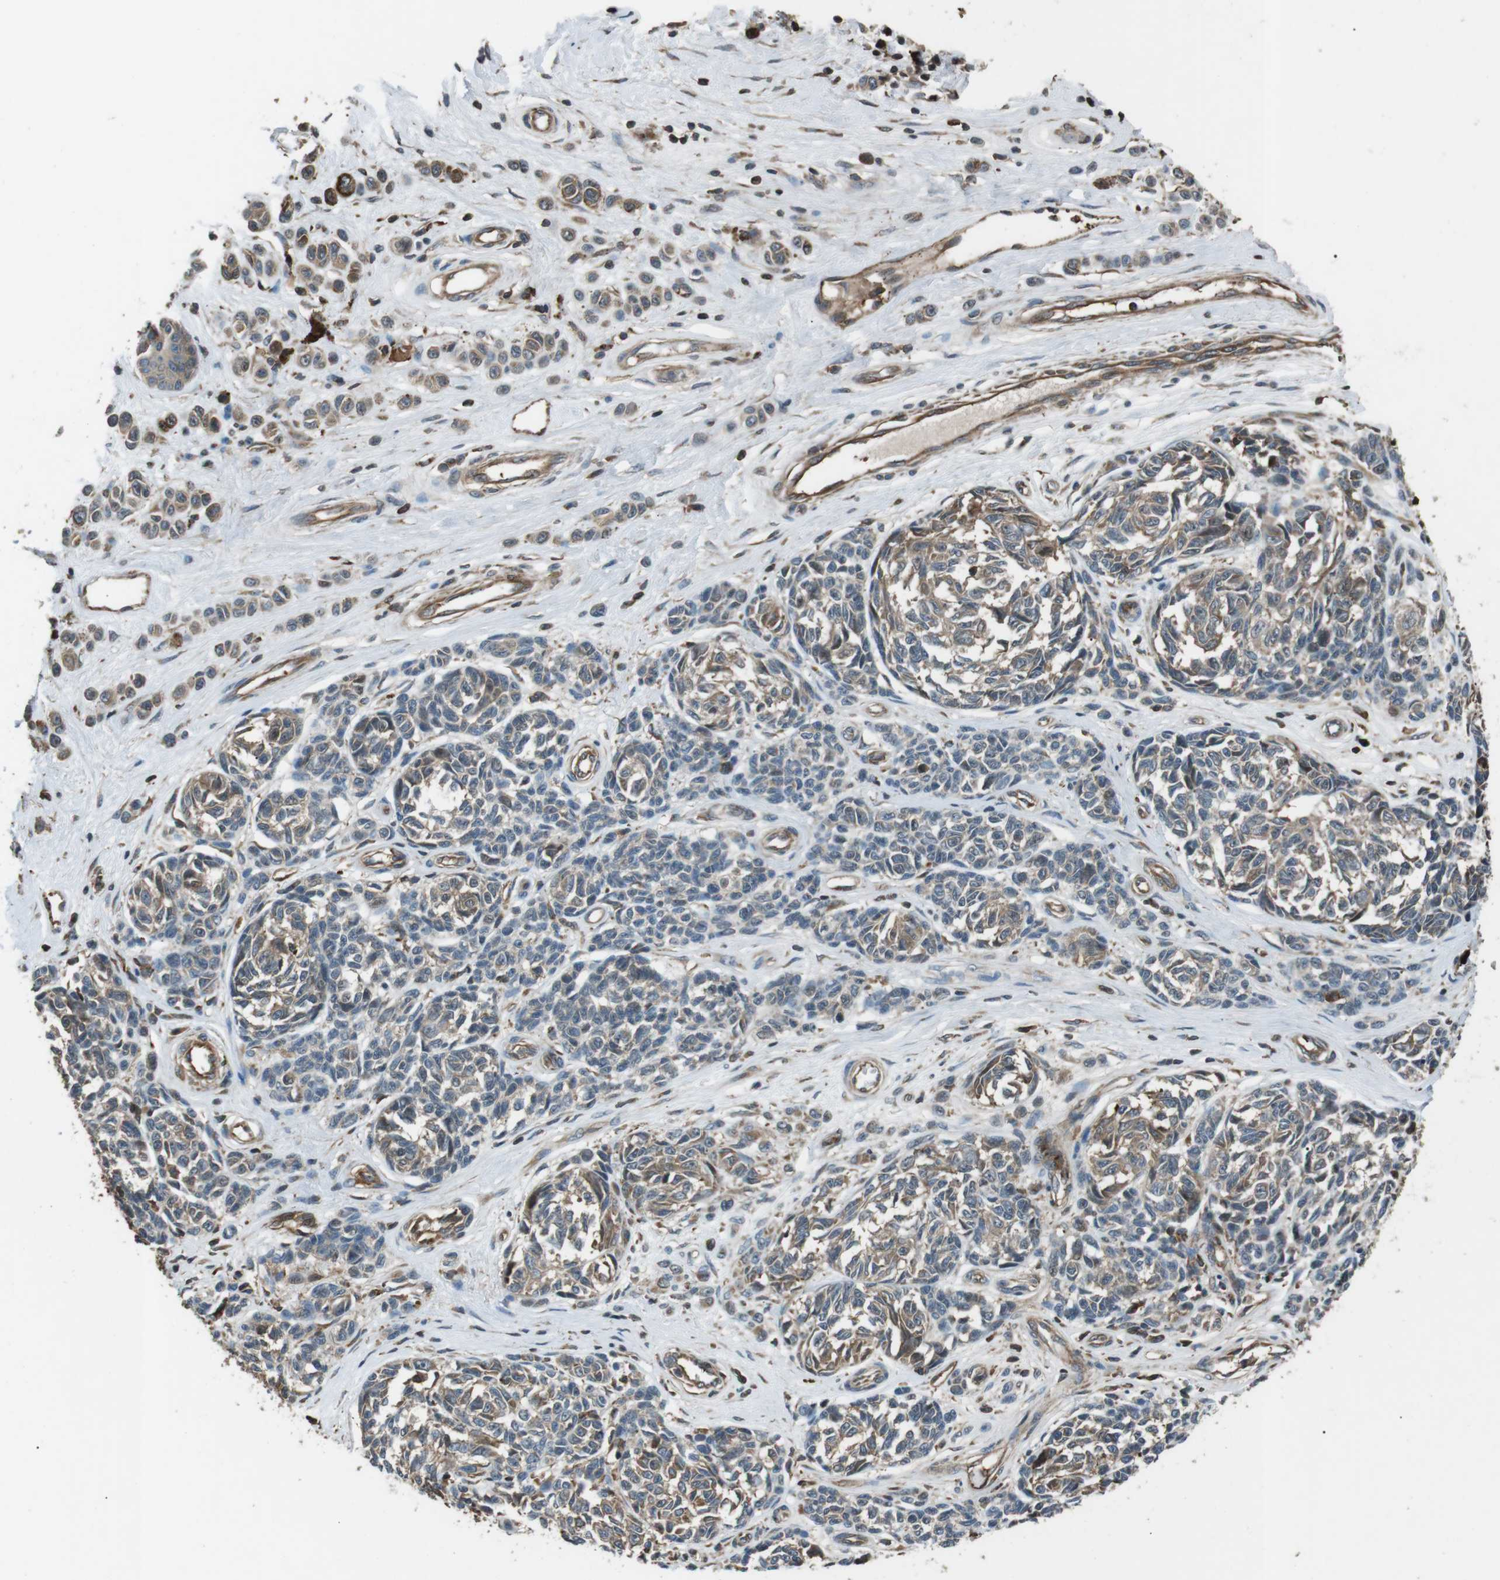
{"staining": {"intensity": "moderate", "quantity": "25%-75%", "location": "cytoplasmic/membranous"}, "tissue": "melanoma", "cell_type": "Tumor cells", "image_type": "cancer", "snomed": [{"axis": "morphology", "description": "Malignant melanoma, NOS"}, {"axis": "topography", "description": "Skin"}], "caption": "DAB (3,3'-diaminobenzidine) immunohistochemical staining of human malignant melanoma demonstrates moderate cytoplasmic/membranous protein staining in approximately 25%-75% of tumor cells. (IHC, brightfield microscopy, high magnification).", "gene": "GPR161", "patient": {"sex": "female", "age": 64}}